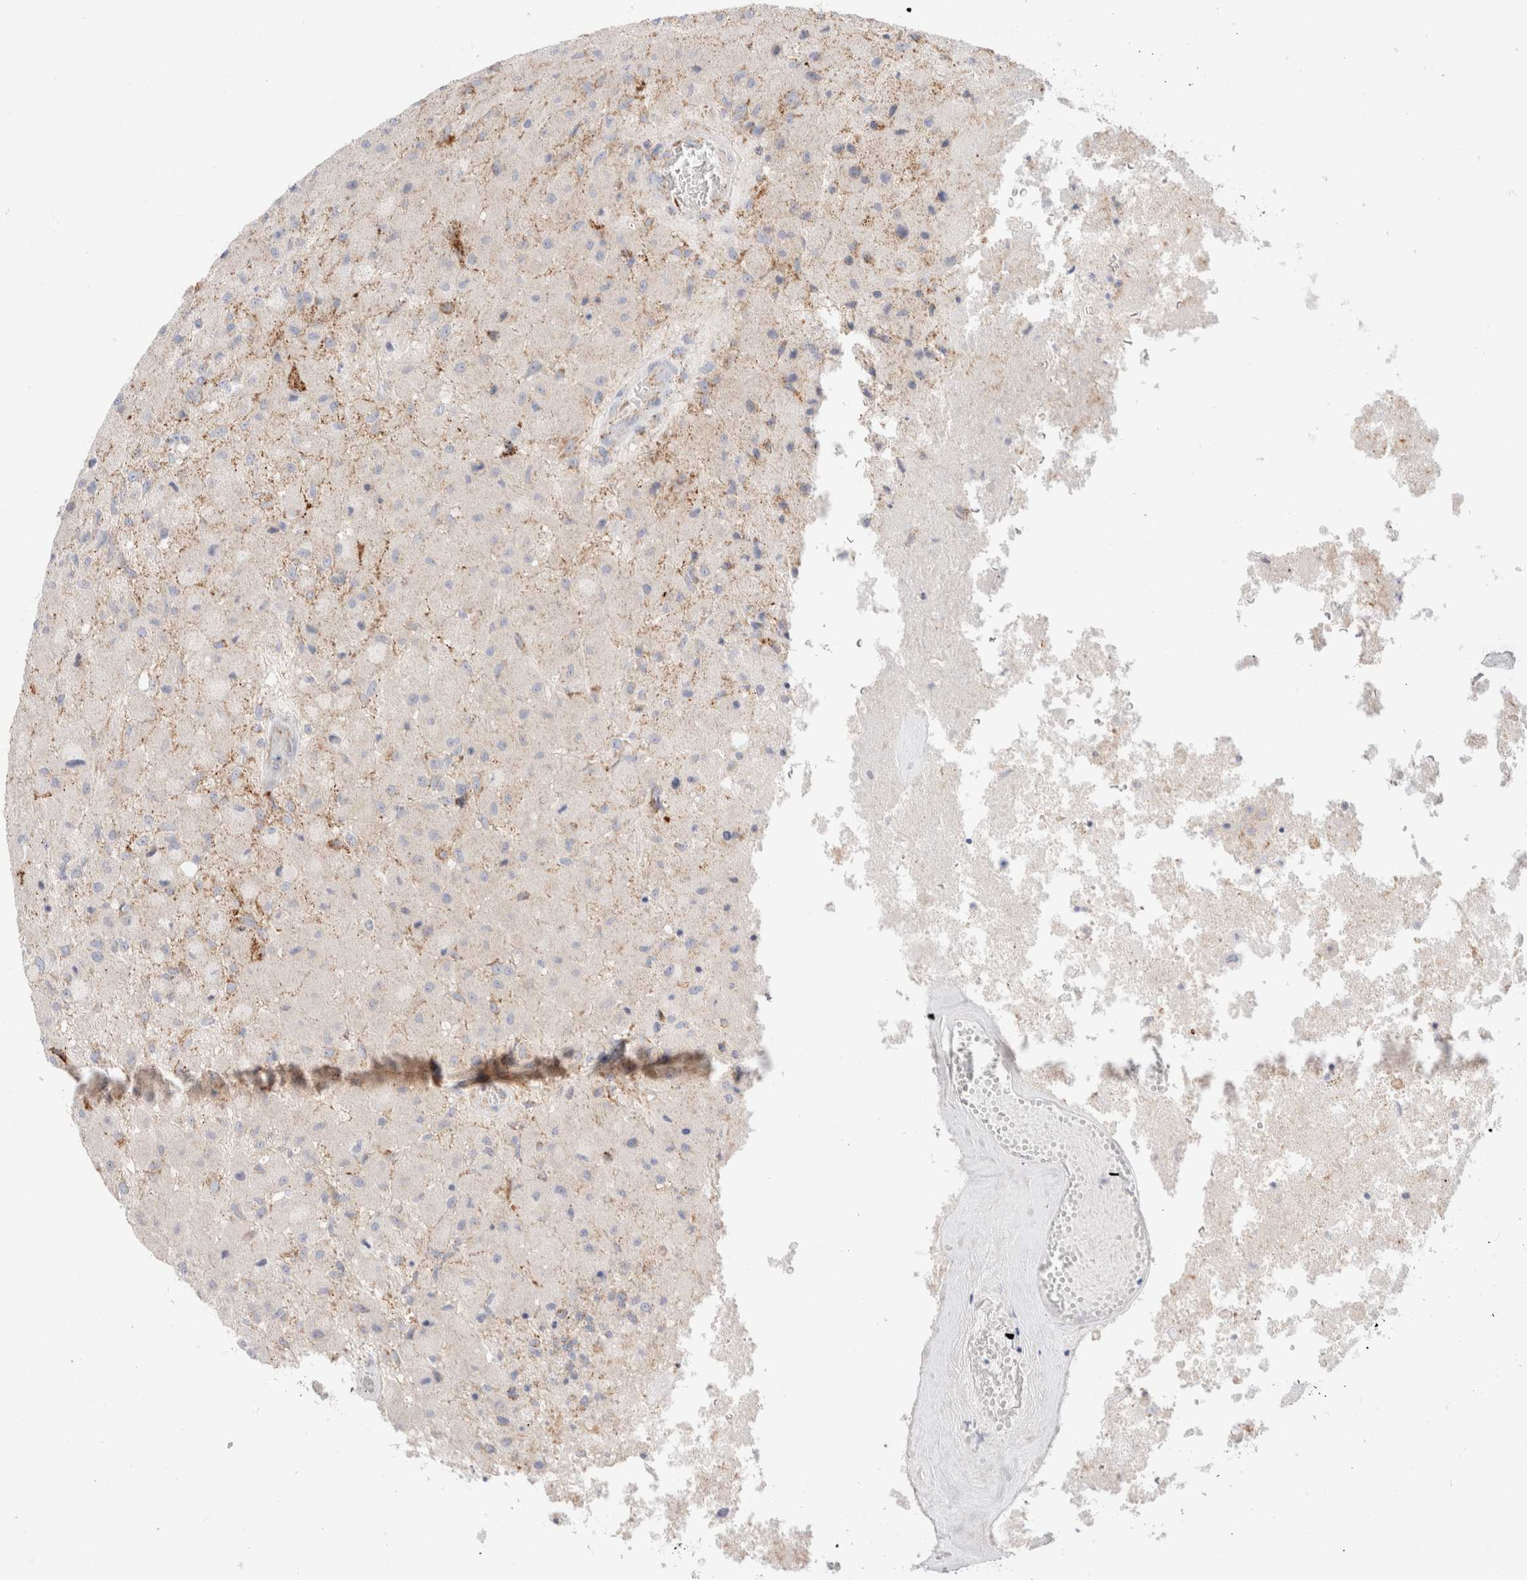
{"staining": {"intensity": "negative", "quantity": "none", "location": "none"}, "tissue": "glioma", "cell_type": "Tumor cells", "image_type": "cancer", "snomed": [{"axis": "morphology", "description": "Normal tissue, NOS"}, {"axis": "morphology", "description": "Glioma, malignant, High grade"}, {"axis": "topography", "description": "Cerebral cortex"}], "caption": "This micrograph is of malignant glioma (high-grade) stained with immunohistochemistry to label a protein in brown with the nuclei are counter-stained blue. There is no positivity in tumor cells.", "gene": "ATP6V1C1", "patient": {"sex": "male", "age": 77}}